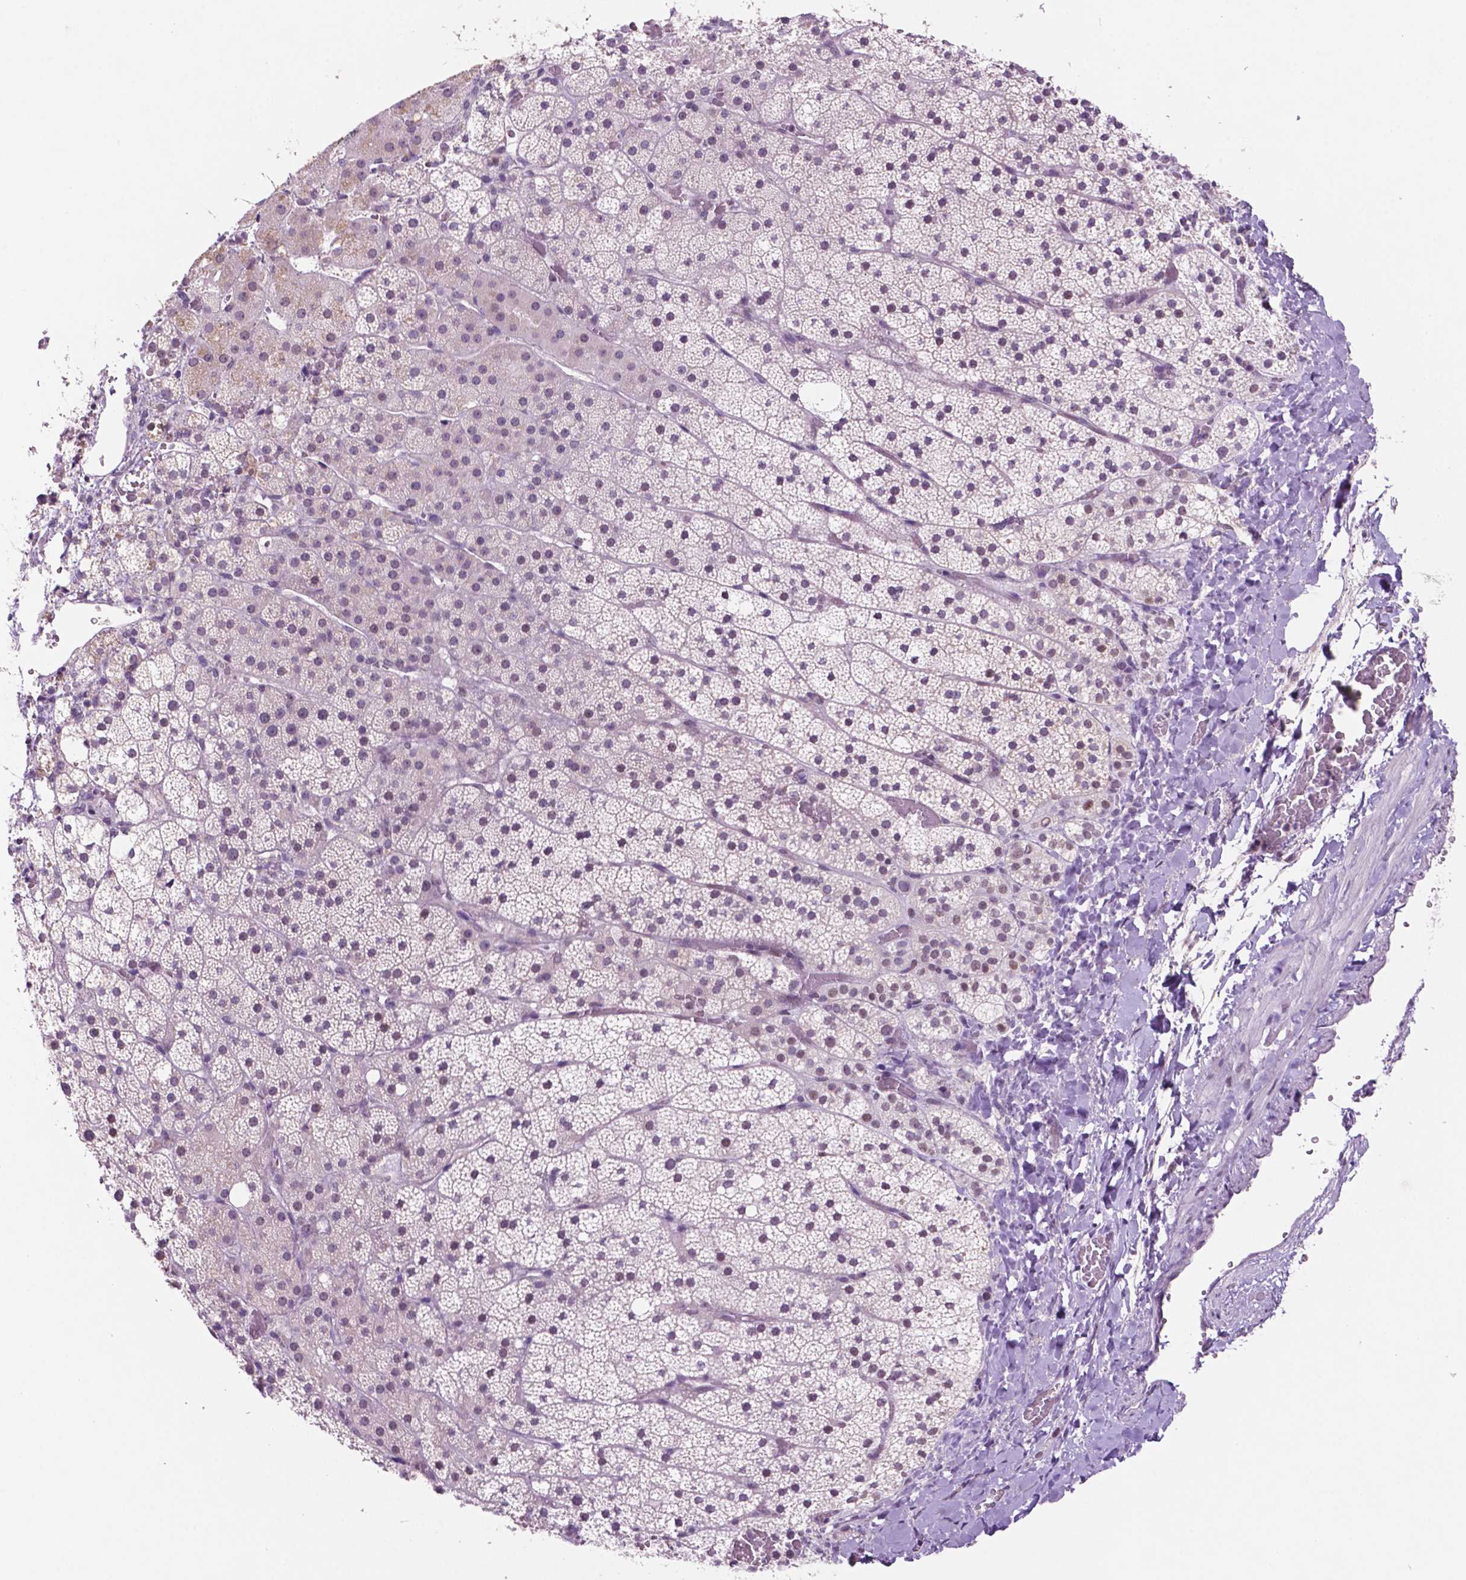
{"staining": {"intensity": "negative", "quantity": "none", "location": "none"}, "tissue": "adrenal gland", "cell_type": "Glandular cells", "image_type": "normal", "snomed": [{"axis": "morphology", "description": "Normal tissue, NOS"}, {"axis": "topography", "description": "Adrenal gland"}], "caption": "The immunohistochemistry histopathology image has no significant staining in glandular cells of adrenal gland.", "gene": "NCOR1", "patient": {"sex": "male", "age": 53}}